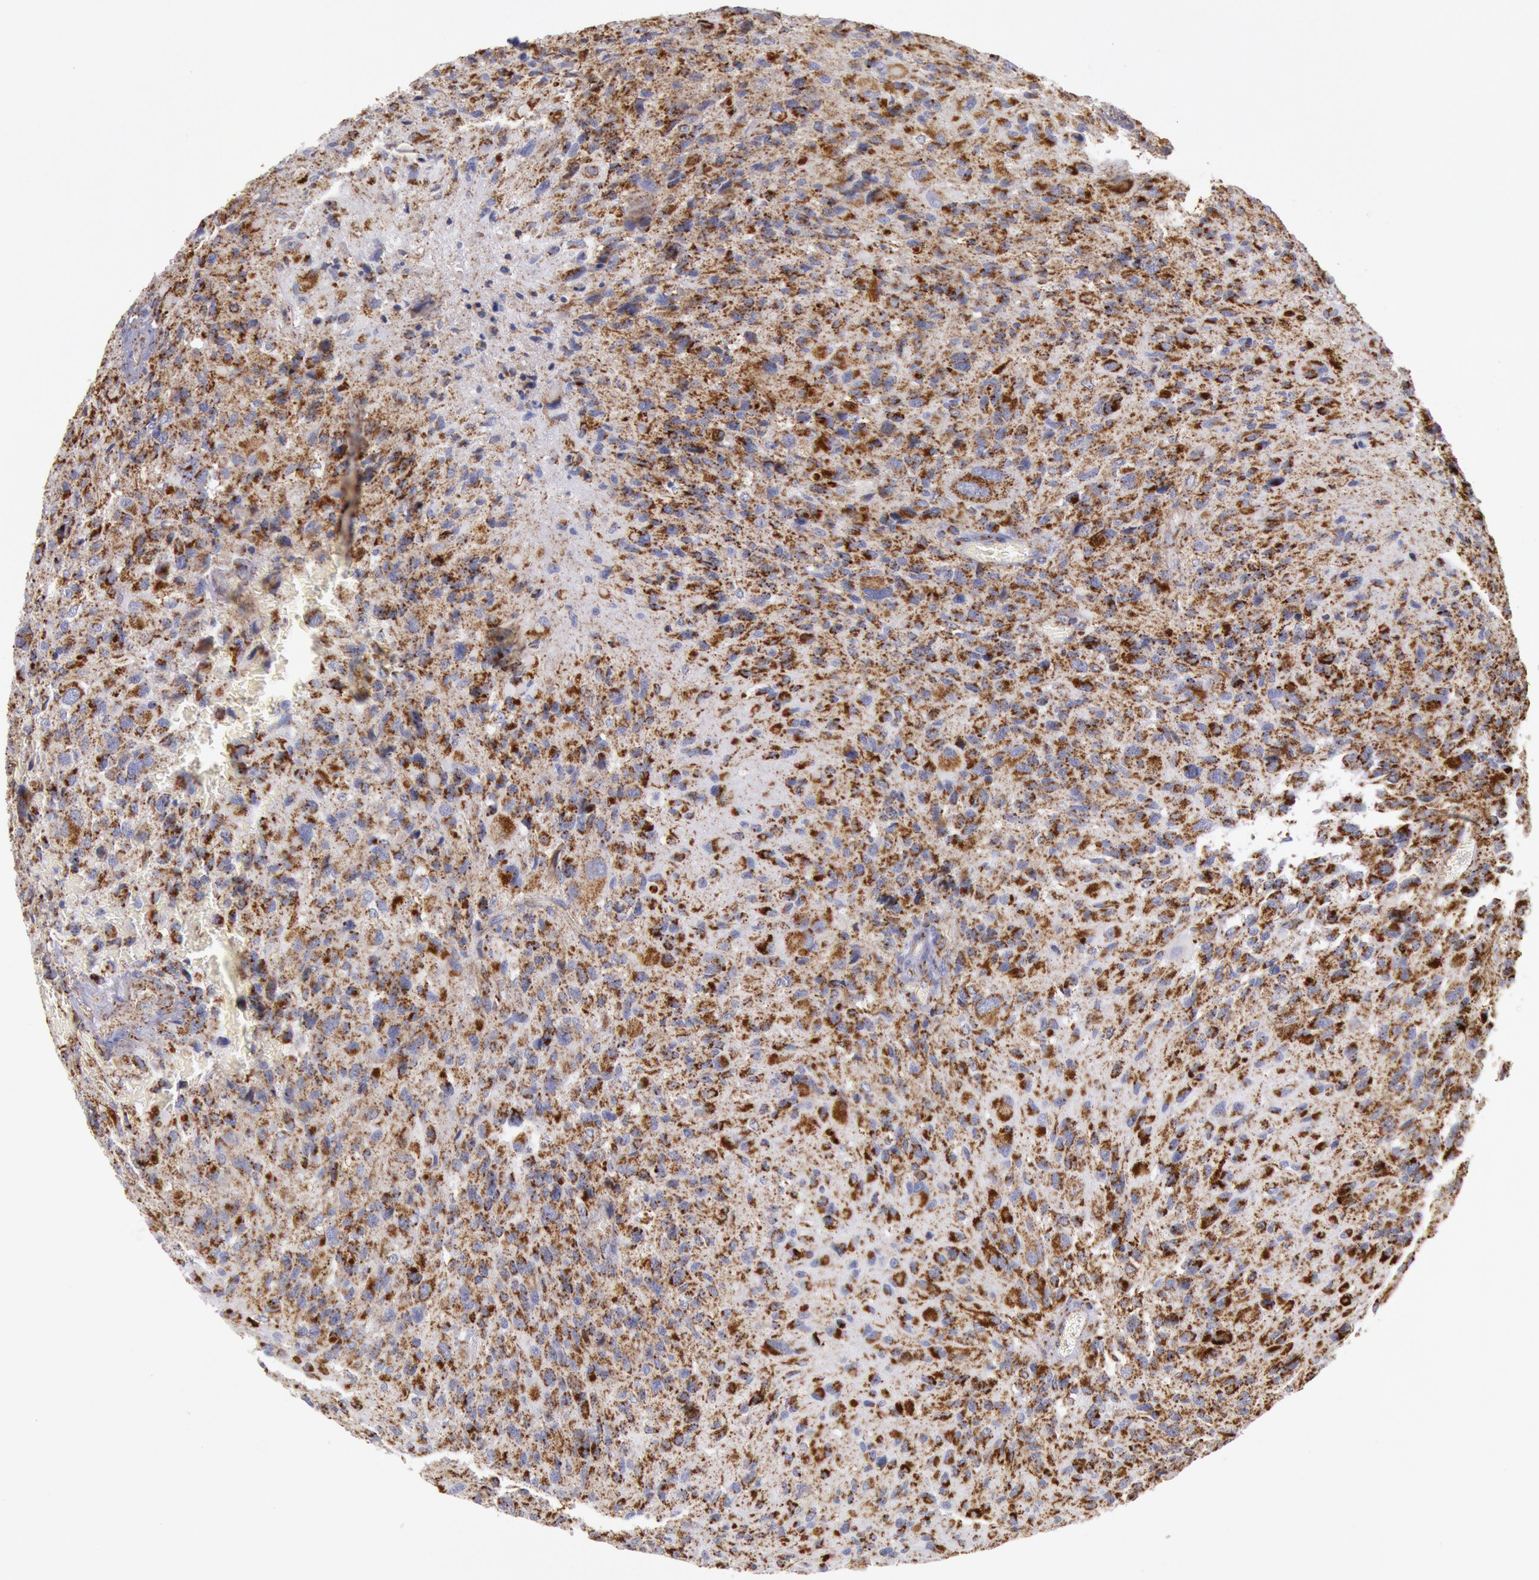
{"staining": {"intensity": "moderate", "quantity": "25%-75%", "location": "cytoplasmic/membranous"}, "tissue": "glioma", "cell_type": "Tumor cells", "image_type": "cancer", "snomed": [{"axis": "morphology", "description": "Glioma, malignant, High grade"}, {"axis": "topography", "description": "Brain"}], "caption": "A histopathology image showing moderate cytoplasmic/membranous expression in about 25%-75% of tumor cells in malignant glioma (high-grade), as visualized by brown immunohistochemical staining.", "gene": "CYC1", "patient": {"sex": "male", "age": 69}}